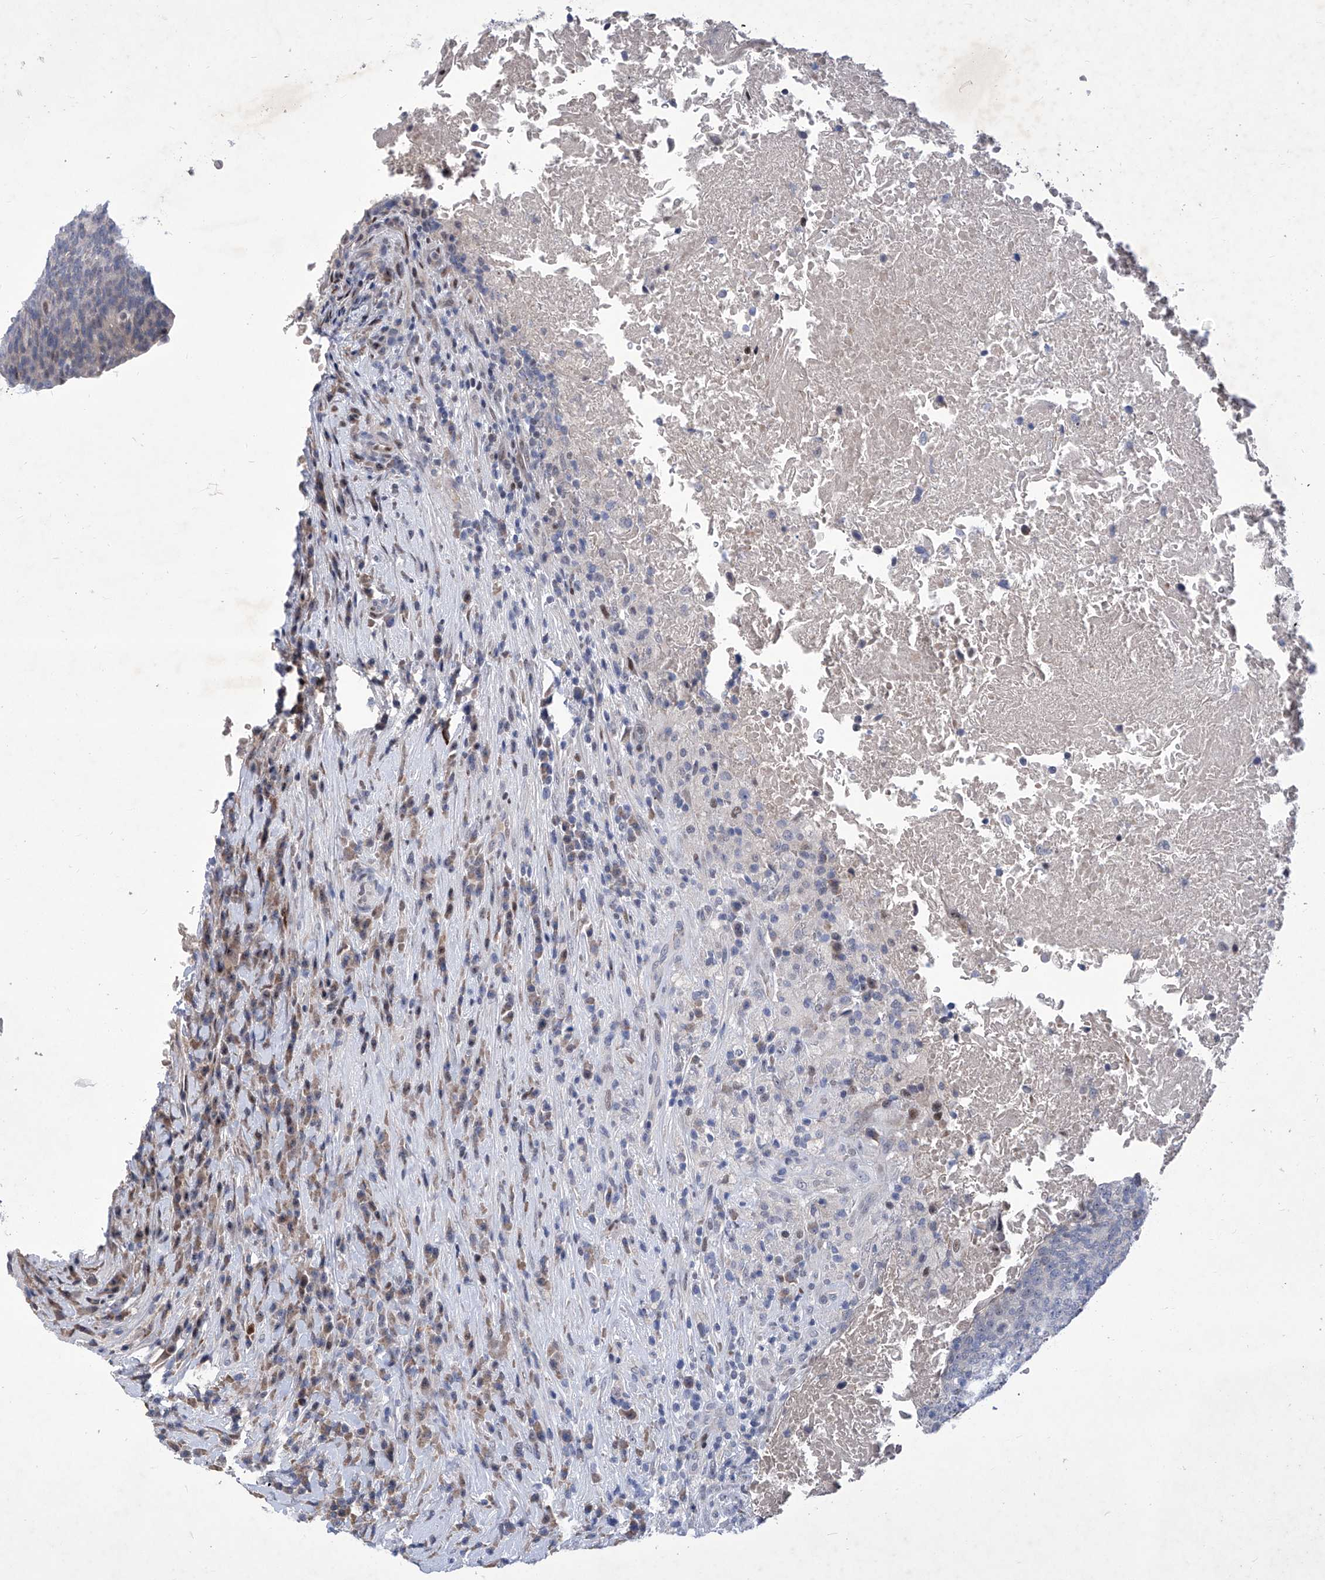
{"staining": {"intensity": "weak", "quantity": "<25%", "location": "nuclear"}, "tissue": "head and neck cancer", "cell_type": "Tumor cells", "image_type": "cancer", "snomed": [{"axis": "morphology", "description": "Squamous cell carcinoma, NOS"}, {"axis": "morphology", "description": "Squamous cell carcinoma, metastatic, NOS"}, {"axis": "topography", "description": "Lymph node"}, {"axis": "topography", "description": "Head-Neck"}], "caption": "A high-resolution image shows immunohistochemistry (IHC) staining of head and neck metastatic squamous cell carcinoma, which displays no significant expression in tumor cells.", "gene": "NUFIP1", "patient": {"sex": "male", "age": 62}}